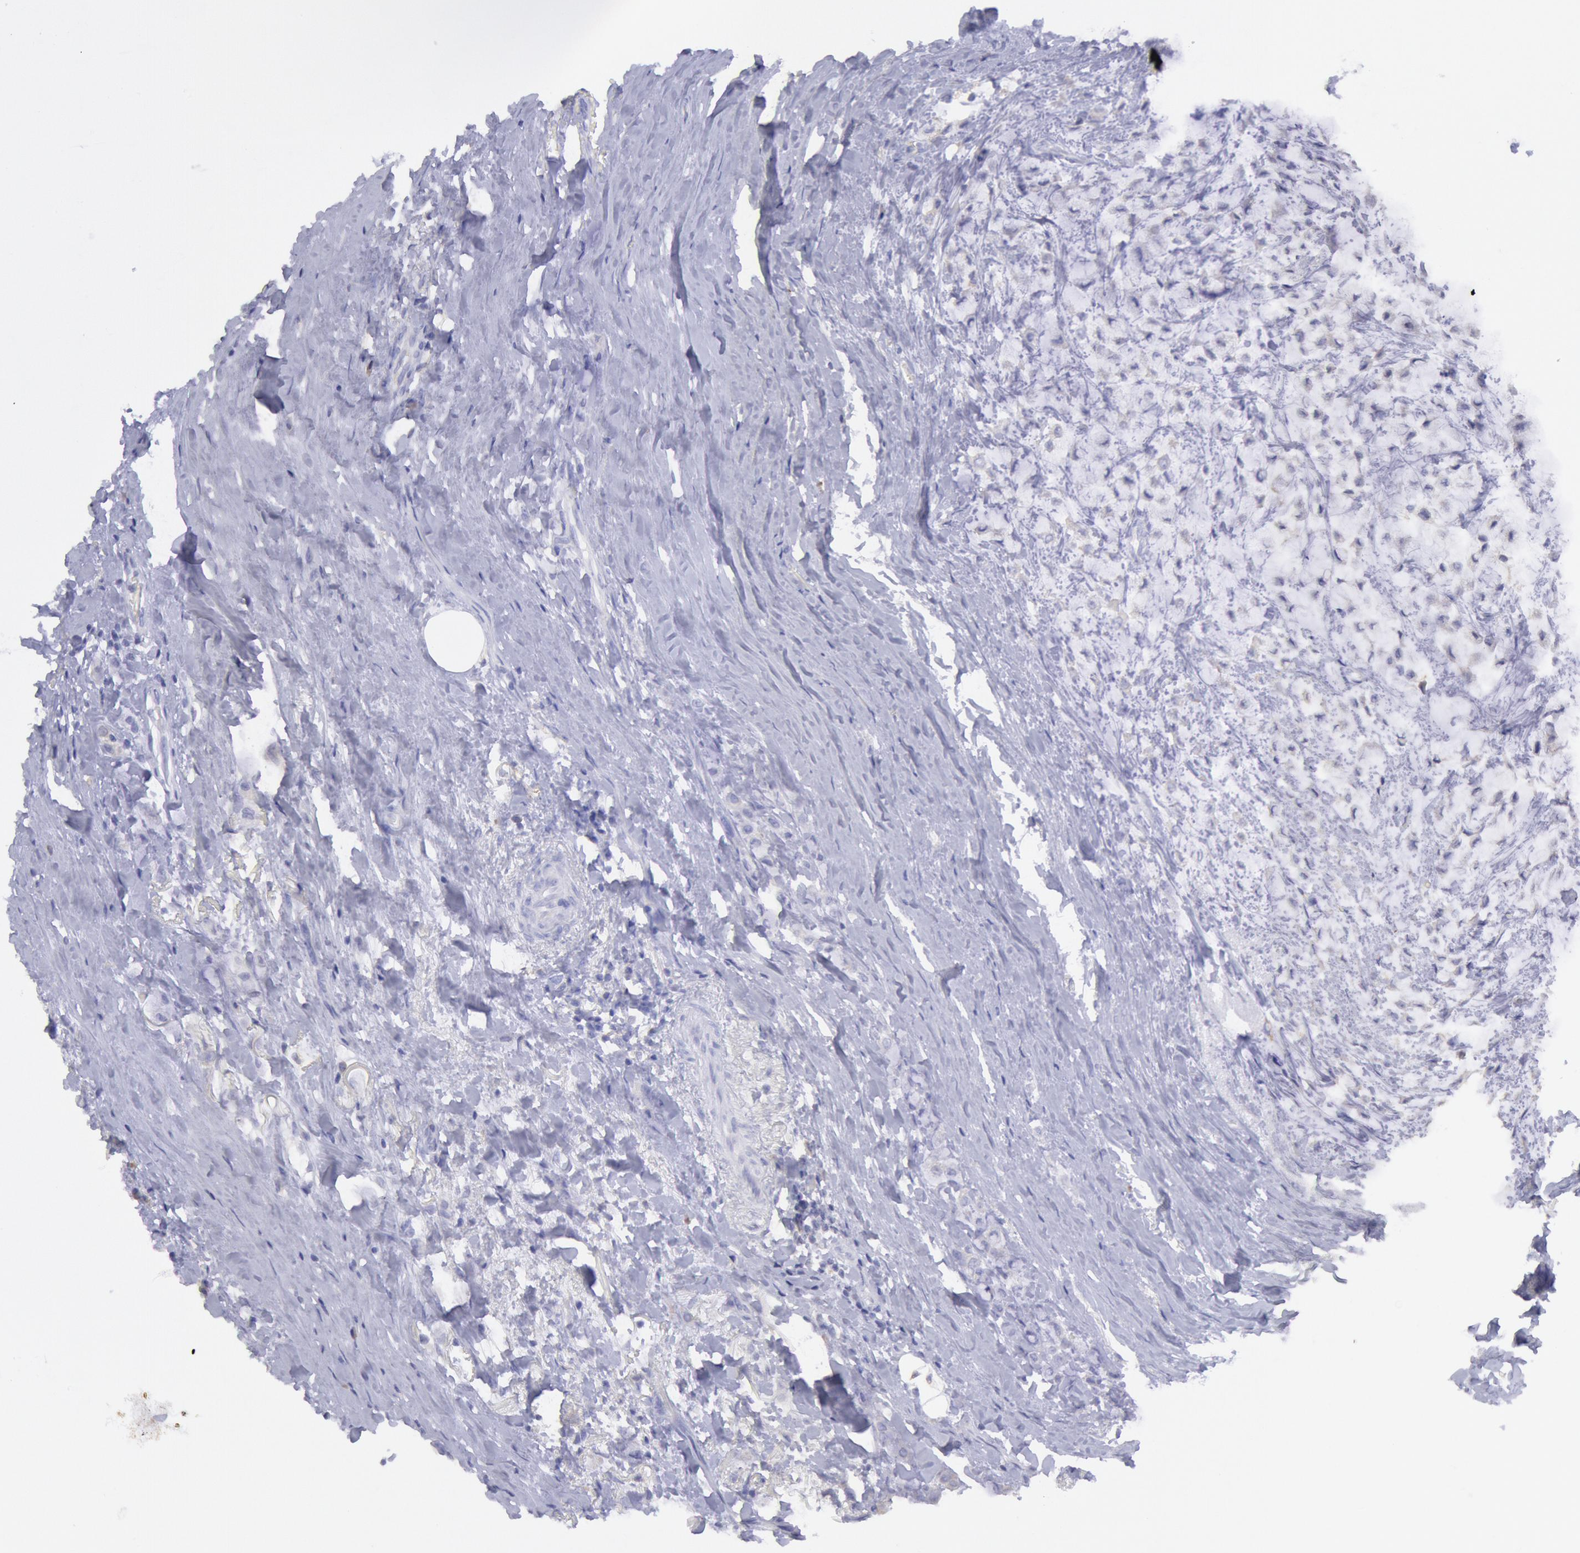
{"staining": {"intensity": "negative", "quantity": "none", "location": "none"}, "tissue": "breast cancer", "cell_type": "Tumor cells", "image_type": "cancer", "snomed": [{"axis": "morphology", "description": "Lobular carcinoma"}, {"axis": "topography", "description": "Breast"}], "caption": "Lobular carcinoma (breast) was stained to show a protein in brown. There is no significant expression in tumor cells. The staining is performed using DAB (3,3'-diaminobenzidine) brown chromogen with nuclei counter-stained in using hematoxylin.", "gene": "MYH7", "patient": {"sex": "female", "age": 85}}